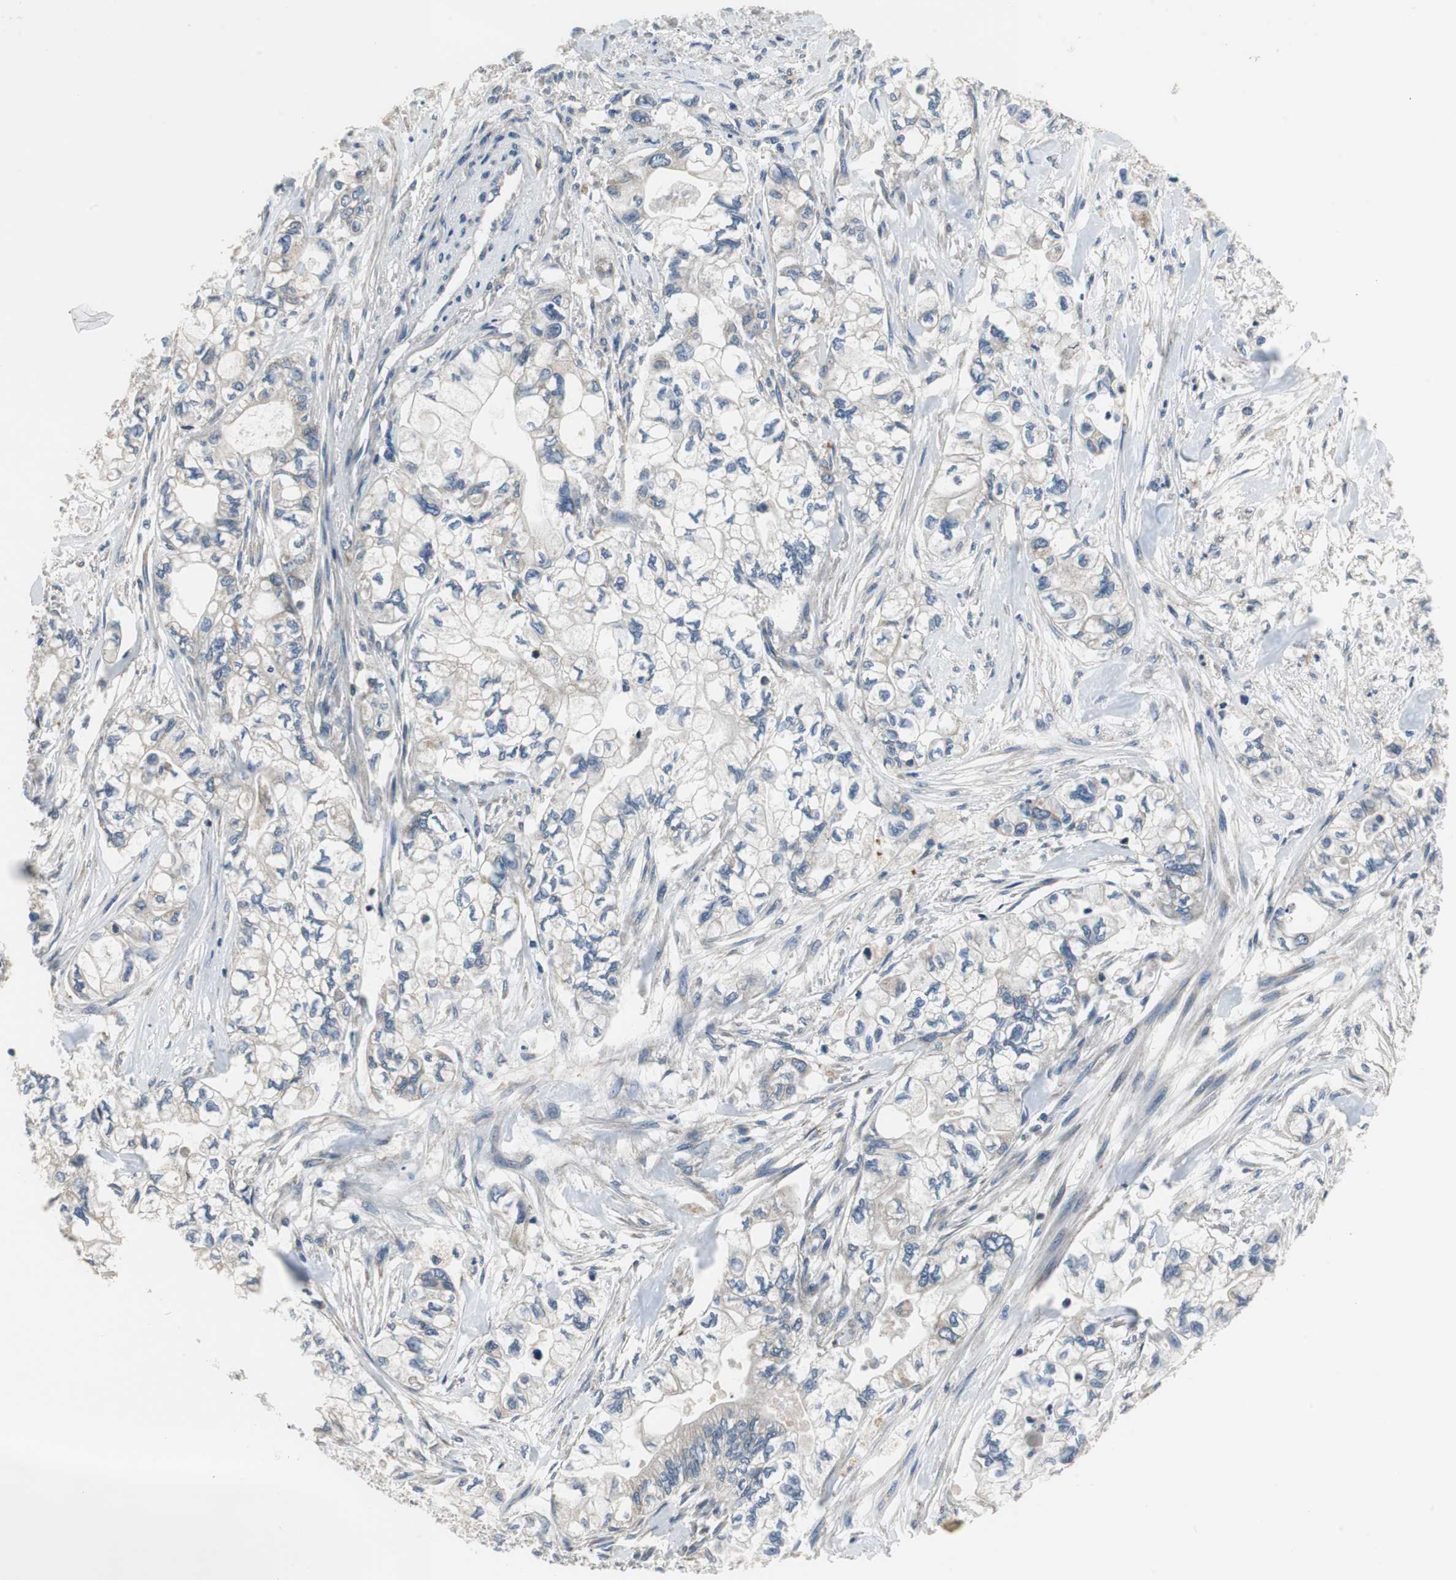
{"staining": {"intensity": "negative", "quantity": "none", "location": "none"}, "tissue": "pancreatic cancer", "cell_type": "Tumor cells", "image_type": "cancer", "snomed": [{"axis": "morphology", "description": "Adenocarcinoma, NOS"}, {"axis": "topography", "description": "Pancreas"}], "caption": "High power microscopy image of an immunohistochemistry (IHC) micrograph of pancreatic cancer (adenocarcinoma), revealing no significant positivity in tumor cells.", "gene": "MTIF2", "patient": {"sex": "male", "age": 79}}